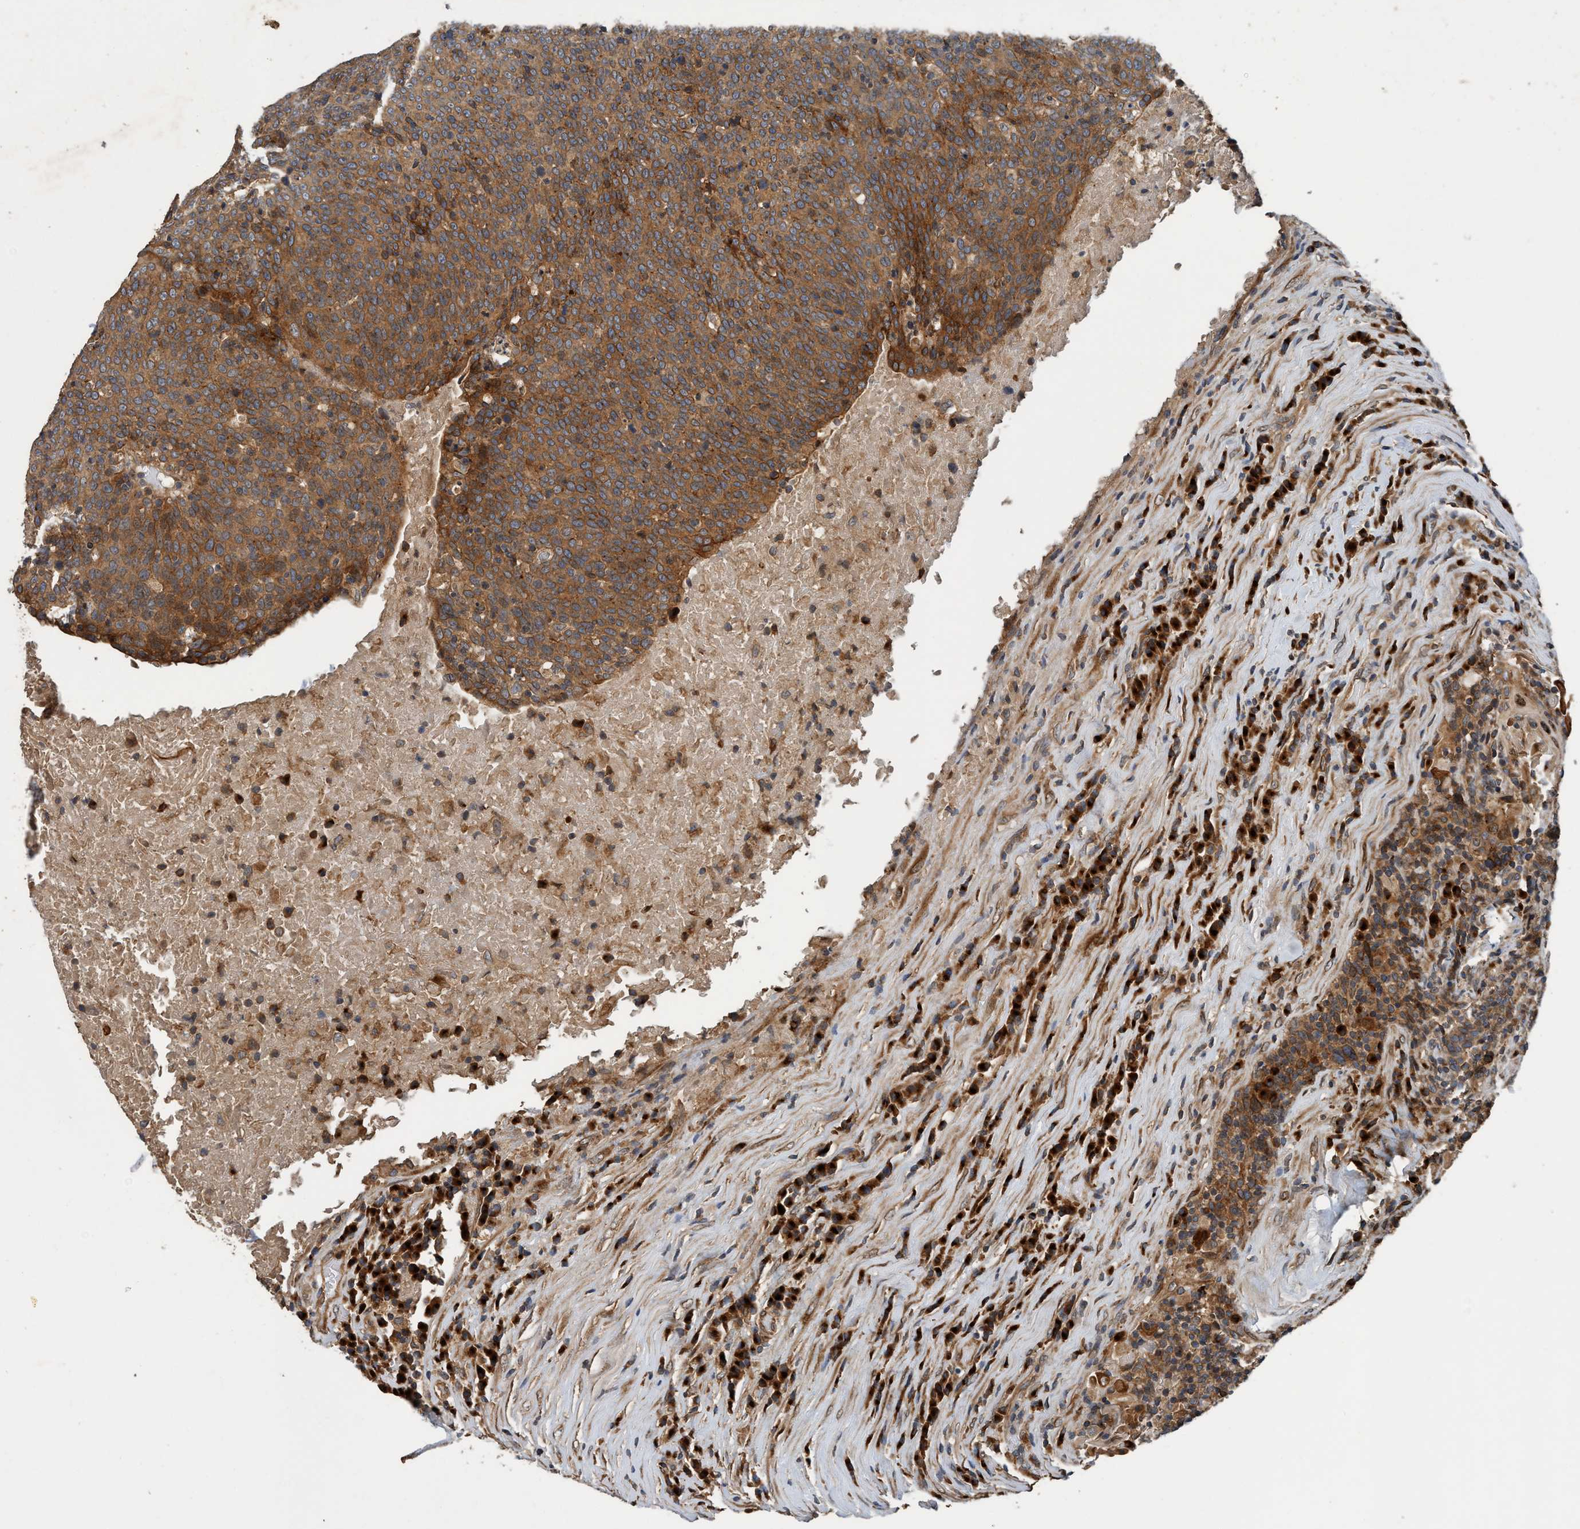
{"staining": {"intensity": "strong", "quantity": ">75%", "location": "cytoplasmic/membranous"}, "tissue": "head and neck cancer", "cell_type": "Tumor cells", "image_type": "cancer", "snomed": [{"axis": "morphology", "description": "Squamous cell carcinoma, NOS"}, {"axis": "morphology", "description": "Squamous cell carcinoma, metastatic, NOS"}, {"axis": "topography", "description": "Lymph node"}, {"axis": "topography", "description": "Head-Neck"}], "caption": "There is high levels of strong cytoplasmic/membranous expression in tumor cells of head and neck cancer (squamous cell carcinoma), as demonstrated by immunohistochemical staining (brown color).", "gene": "MACC1", "patient": {"sex": "male", "age": 62}}